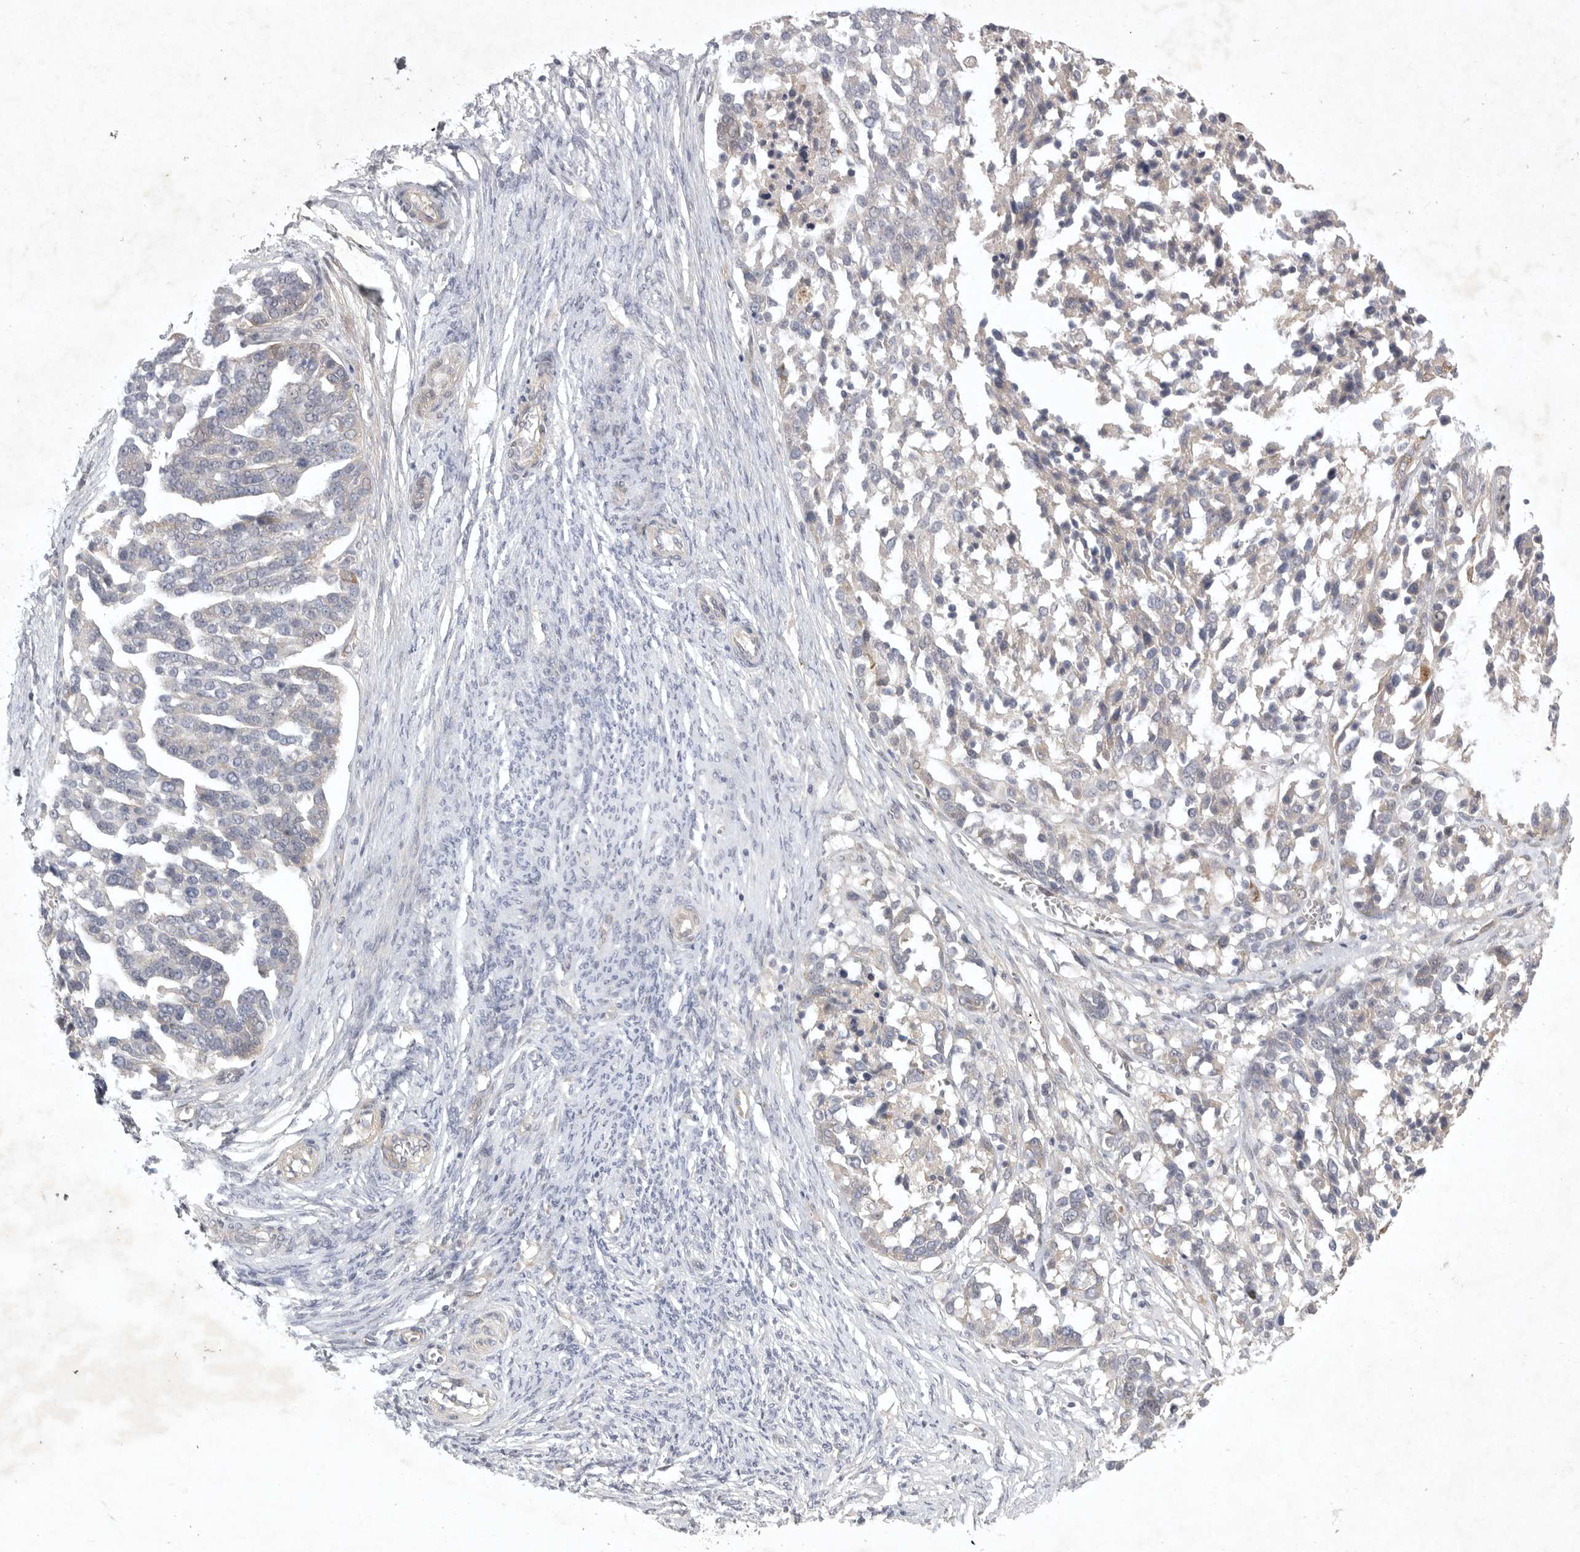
{"staining": {"intensity": "negative", "quantity": "none", "location": "none"}, "tissue": "ovarian cancer", "cell_type": "Tumor cells", "image_type": "cancer", "snomed": [{"axis": "morphology", "description": "Cystadenocarcinoma, serous, NOS"}, {"axis": "topography", "description": "Ovary"}], "caption": "Immunohistochemical staining of ovarian serous cystadenocarcinoma shows no significant staining in tumor cells. Brightfield microscopy of IHC stained with DAB (3,3'-diaminobenzidine) (brown) and hematoxylin (blue), captured at high magnification.", "gene": "BZW2", "patient": {"sex": "female", "age": 44}}